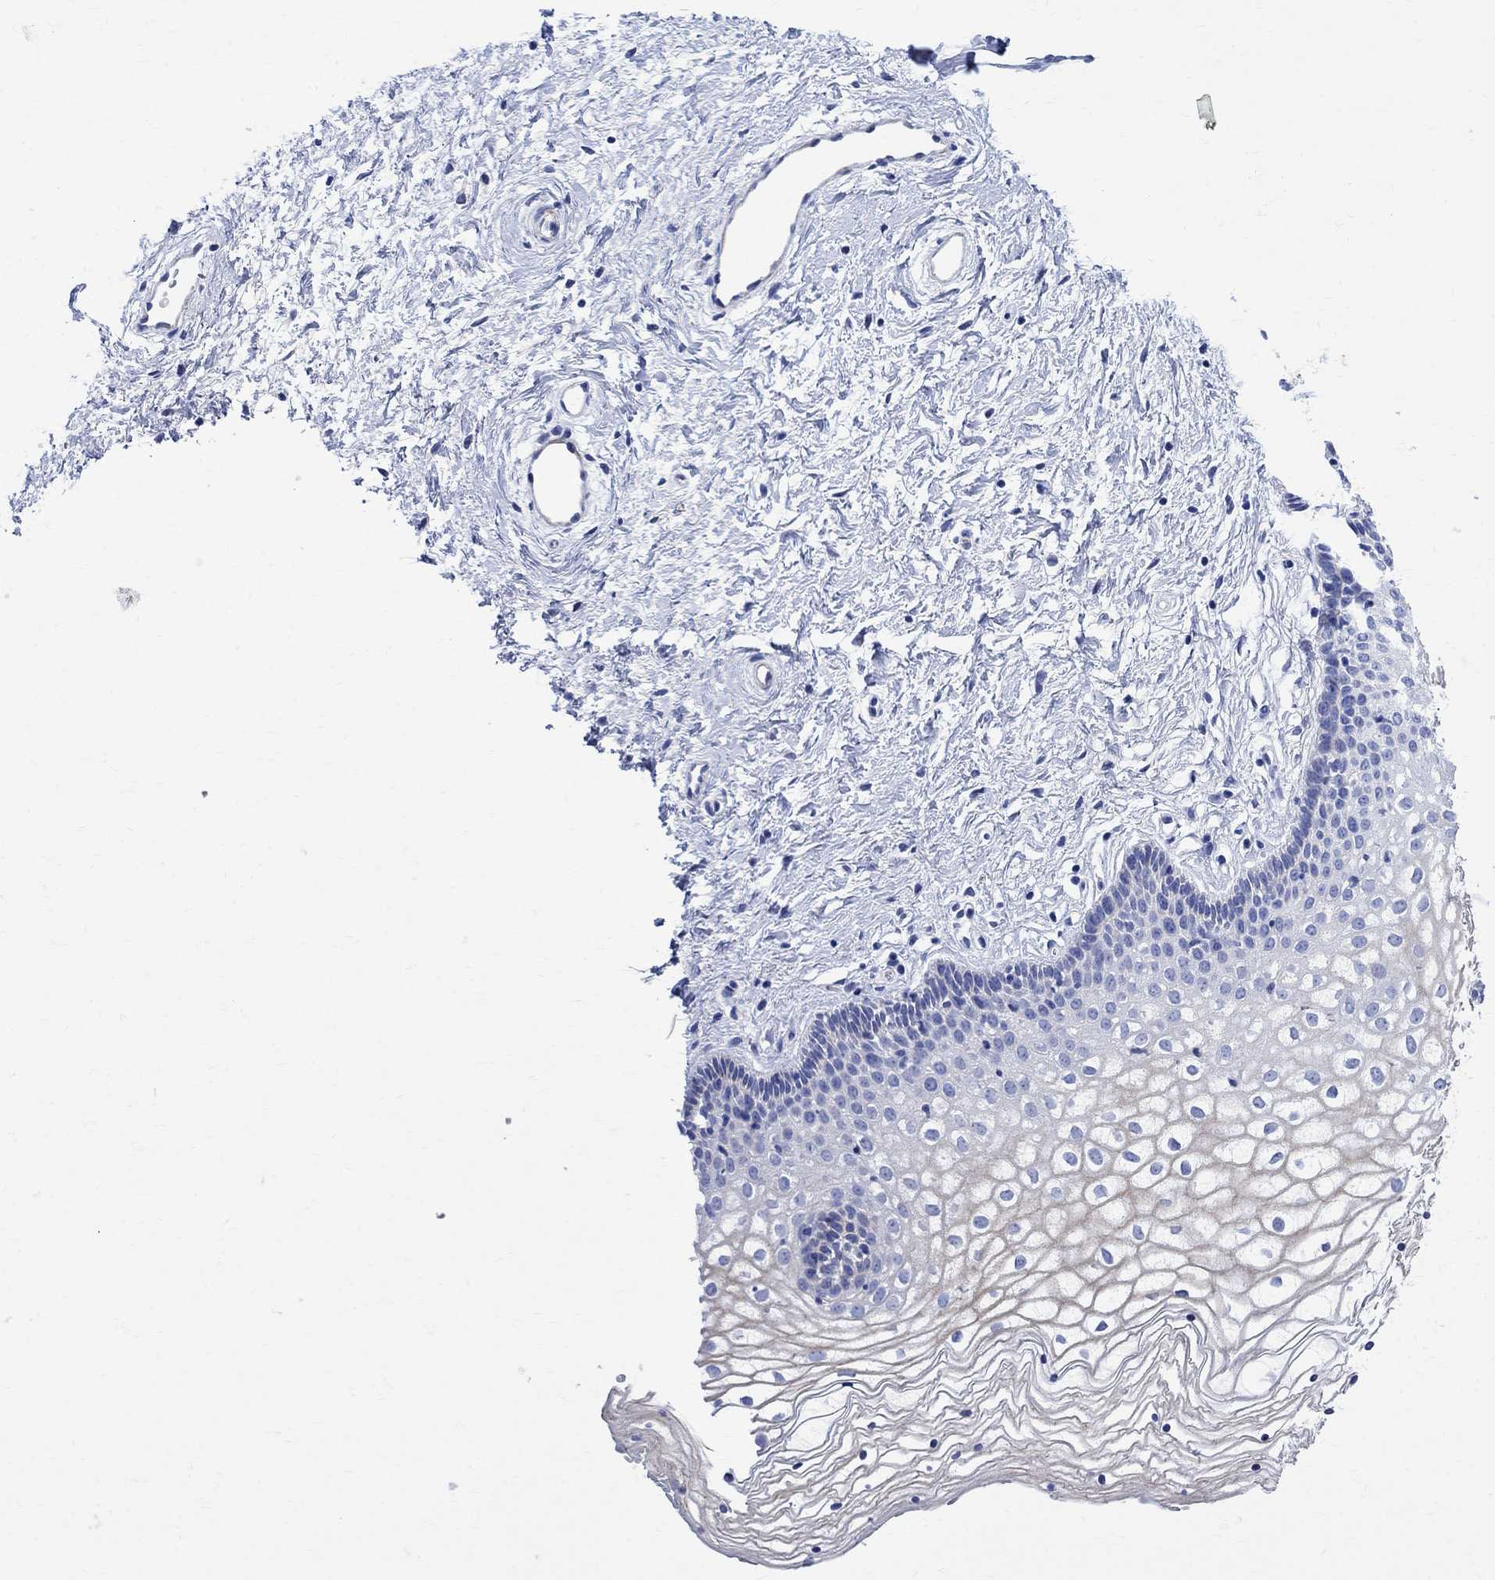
{"staining": {"intensity": "negative", "quantity": "none", "location": "none"}, "tissue": "vagina", "cell_type": "Squamous epithelial cells", "image_type": "normal", "snomed": [{"axis": "morphology", "description": "Normal tissue, NOS"}, {"axis": "topography", "description": "Vagina"}], "caption": "This is an immunohistochemistry (IHC) micrograph of normal vagina. There is no positivity in squamous epithelial cells.", "gene": "PARVB", "patient": {"sex": "female", "age": 36}}